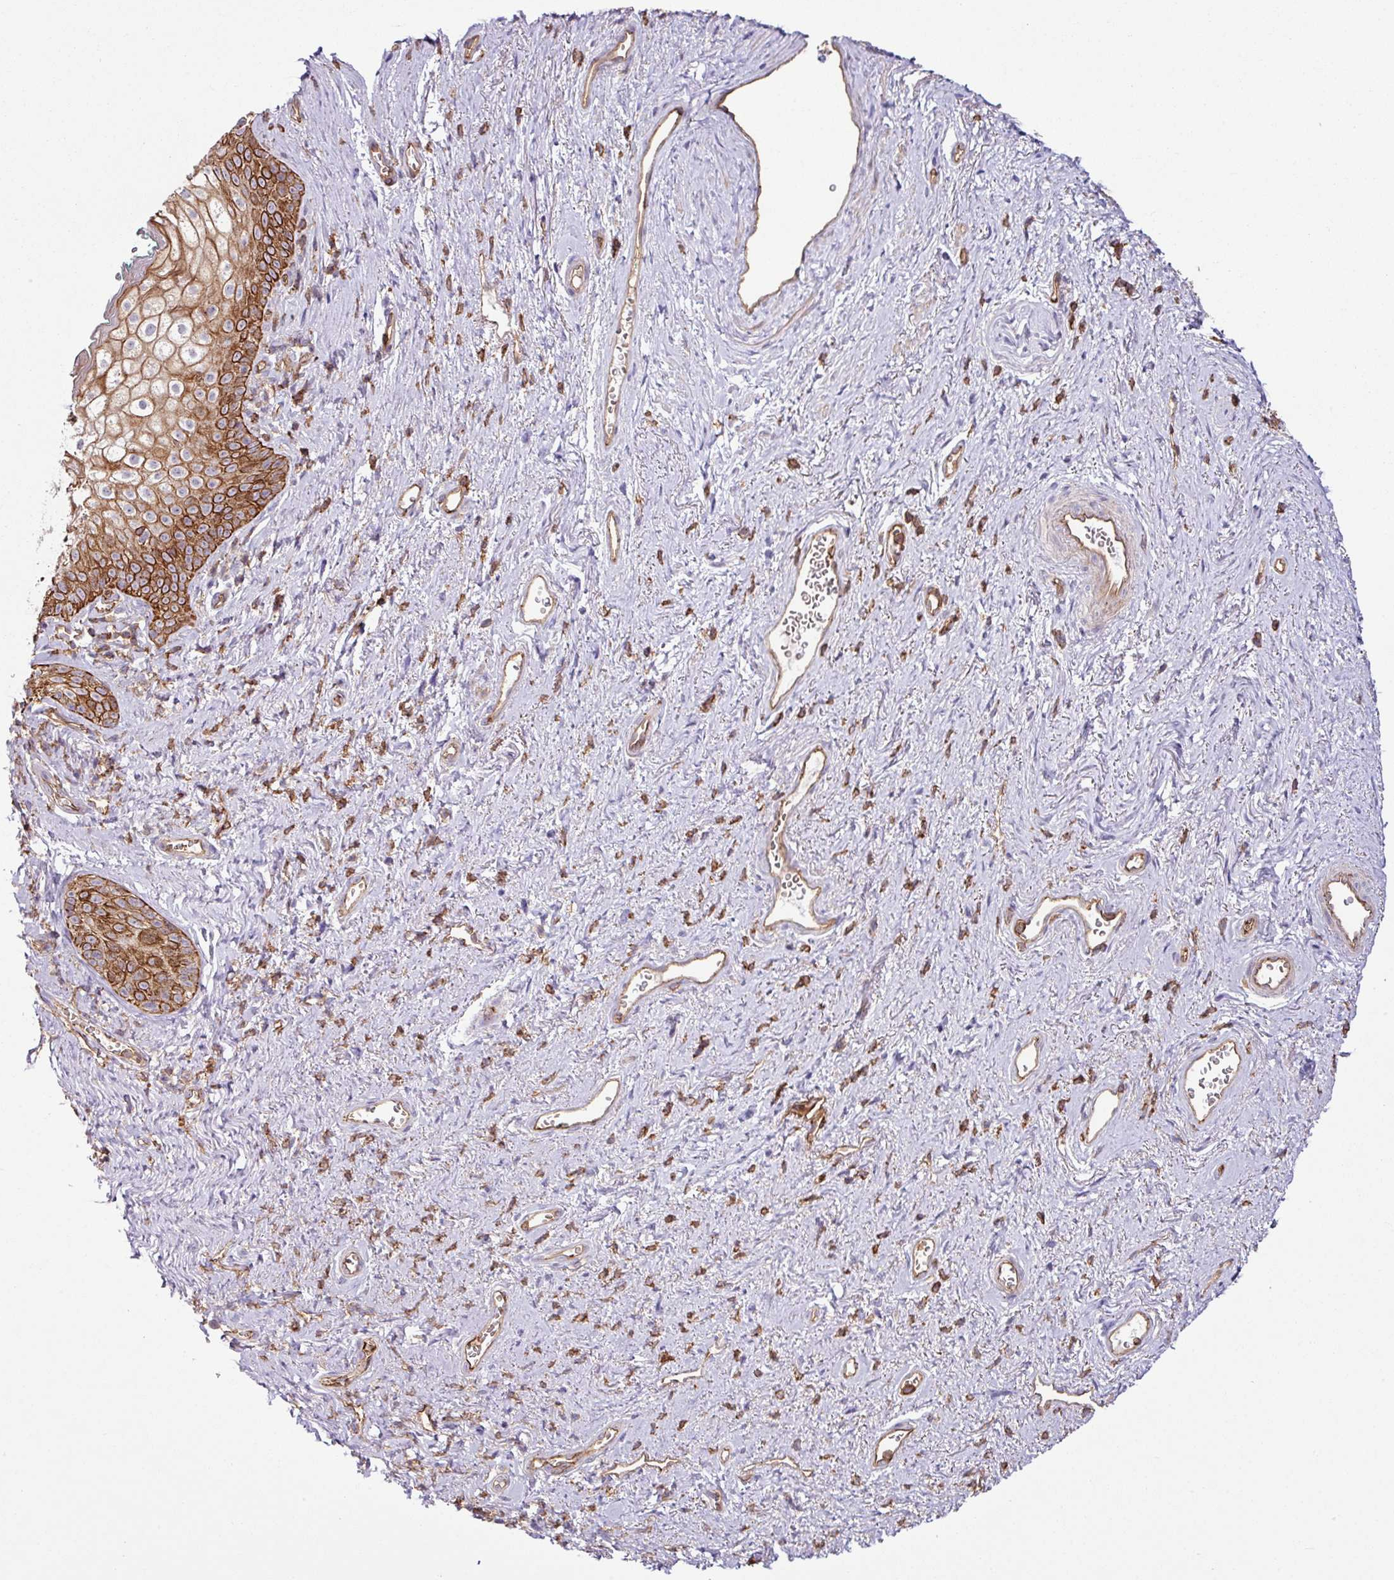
{"staining": {"intensity": "strong", "quantity": ">75%", "location": "cytoplasmic/membranous"}, "tissue": "vagina", "cell_type": "Squamous epithelial cells", "image_type": "normal", "snomed": [{"axis": "morphology", "description": "Normal tissue, NOS"}, {"axis": "topography", "description": "Vulva"}, {"axis": "topography", "description": "Vagina"}, {"axis": "topography", "description": "Peripheral nerve tissue"}], "caption": "Immunohistochemical staining of benign human vagina demonstrates high levels of strong cytoplasmic/membranous positivity in about >75% of squamous epithelial cells. (DAB IHC, brown staining for protein, blue staining for nuclei).", "gene": "ZNF106", "patient": {"sex": "female", "age": 66}}